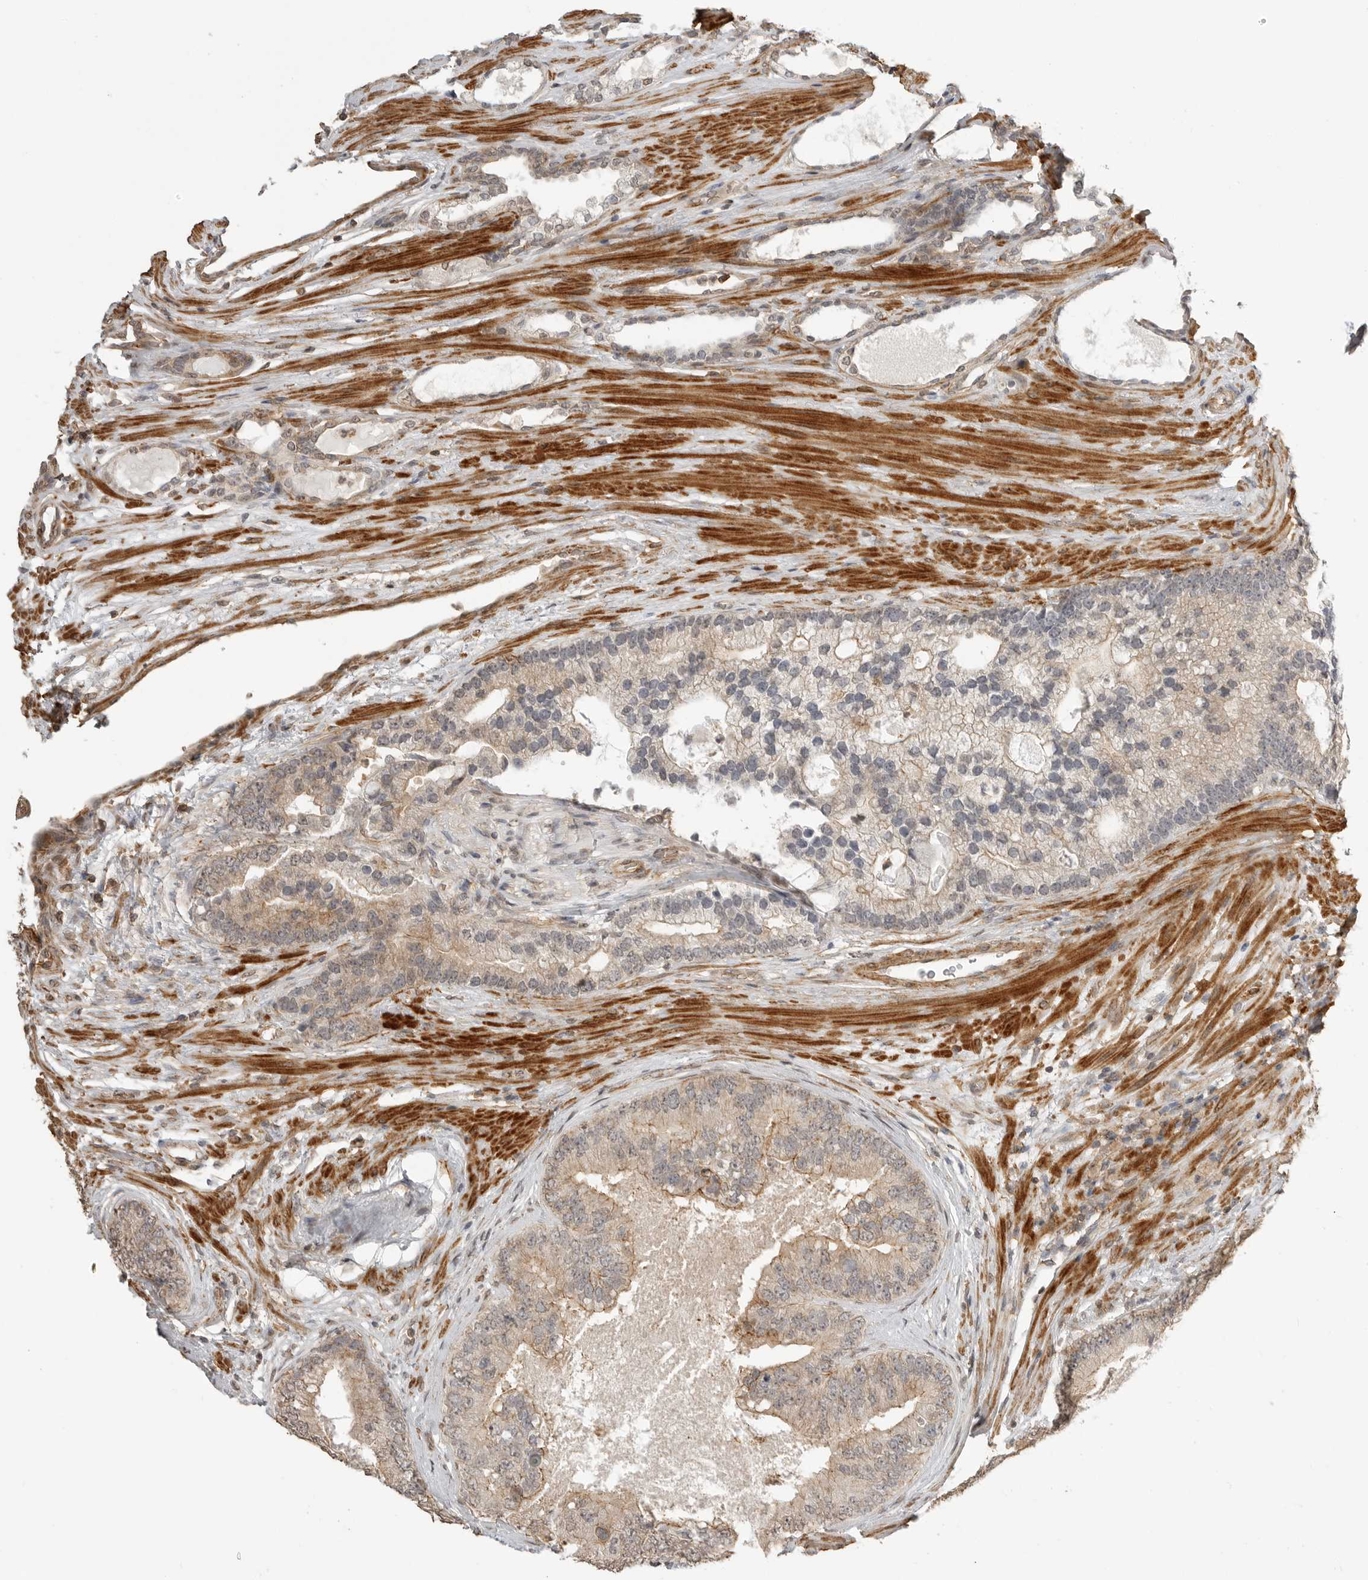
{"staining": {"intensity": "weak", "quantity": "25%-75%", "location": "cytoplasmic/membranous"}, "tissue": "prostate cancer", "cell_type": "Tumor cells", "image_type": "cancer", "snomed": [{"axis": "morphology", "description": "Adenocarcinoma, High grade"}, {"axis": "topography", "description": "Prostate"}], "caption": "IHC micrograph of prostate cancer stained for a protein (brown), which exhibits low levels of weak cytoplasmic/membranous staining in approximately 25%-75% of tumor cells.", "gene": "GPC2", "patient": {"sex": "male", "age": 70}}